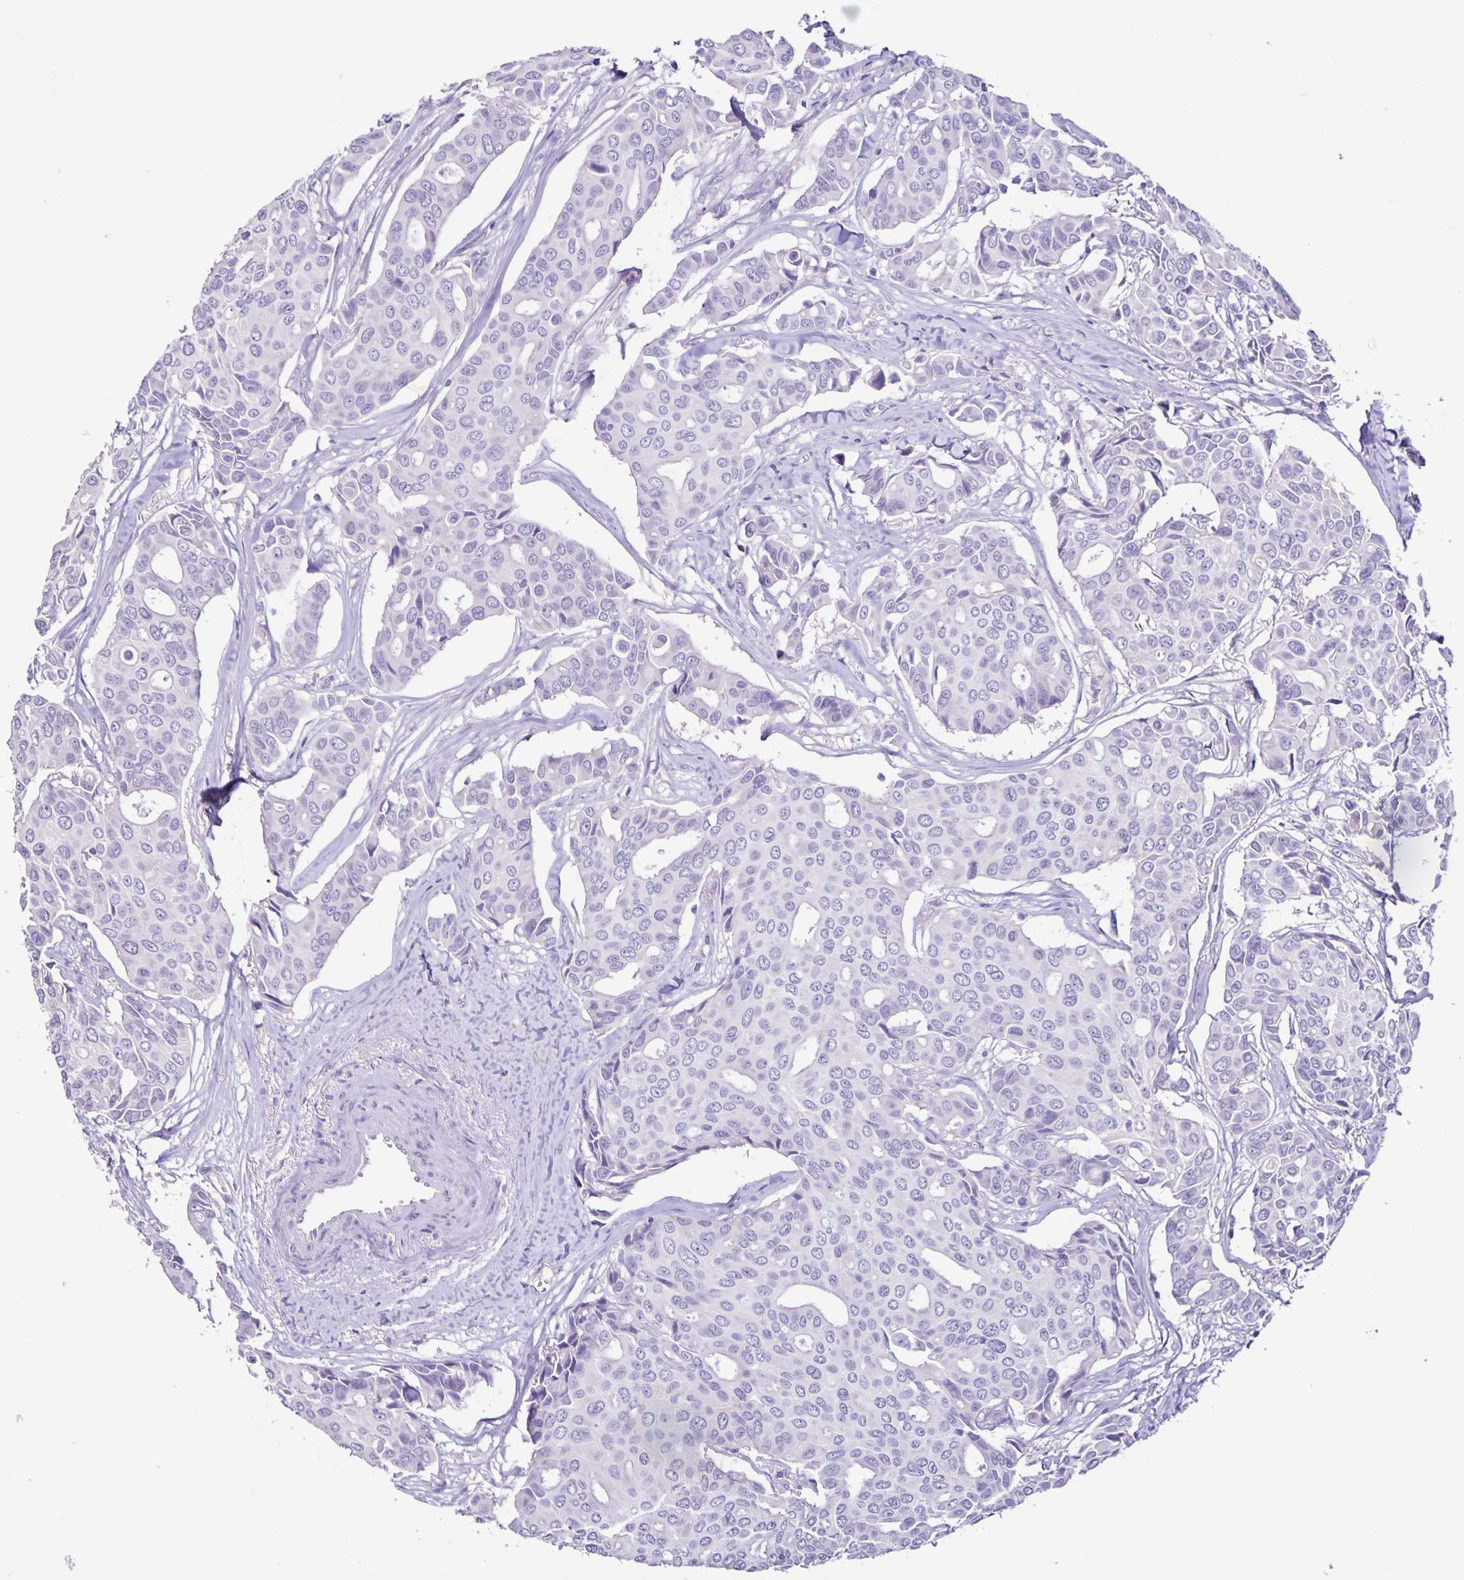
{"staining": {"intensity": "negative", "quantity": "none", "location": "none"}, "tissue": "breast cancer", "cell_type": "Tumor cells", "image_type": "cancer", "snomed": [{"axis": "morphology", "description": "Duct carcinoma"}, {"axis": "topography", "description": "Breast"}], "caption": "This is an immunohistochemistry histopathology image of breast invasive ductal carcinoma. There is no staining in tumor cells.", "gene": "BOLL", "patient": {"sex": "female", "age": 54}}